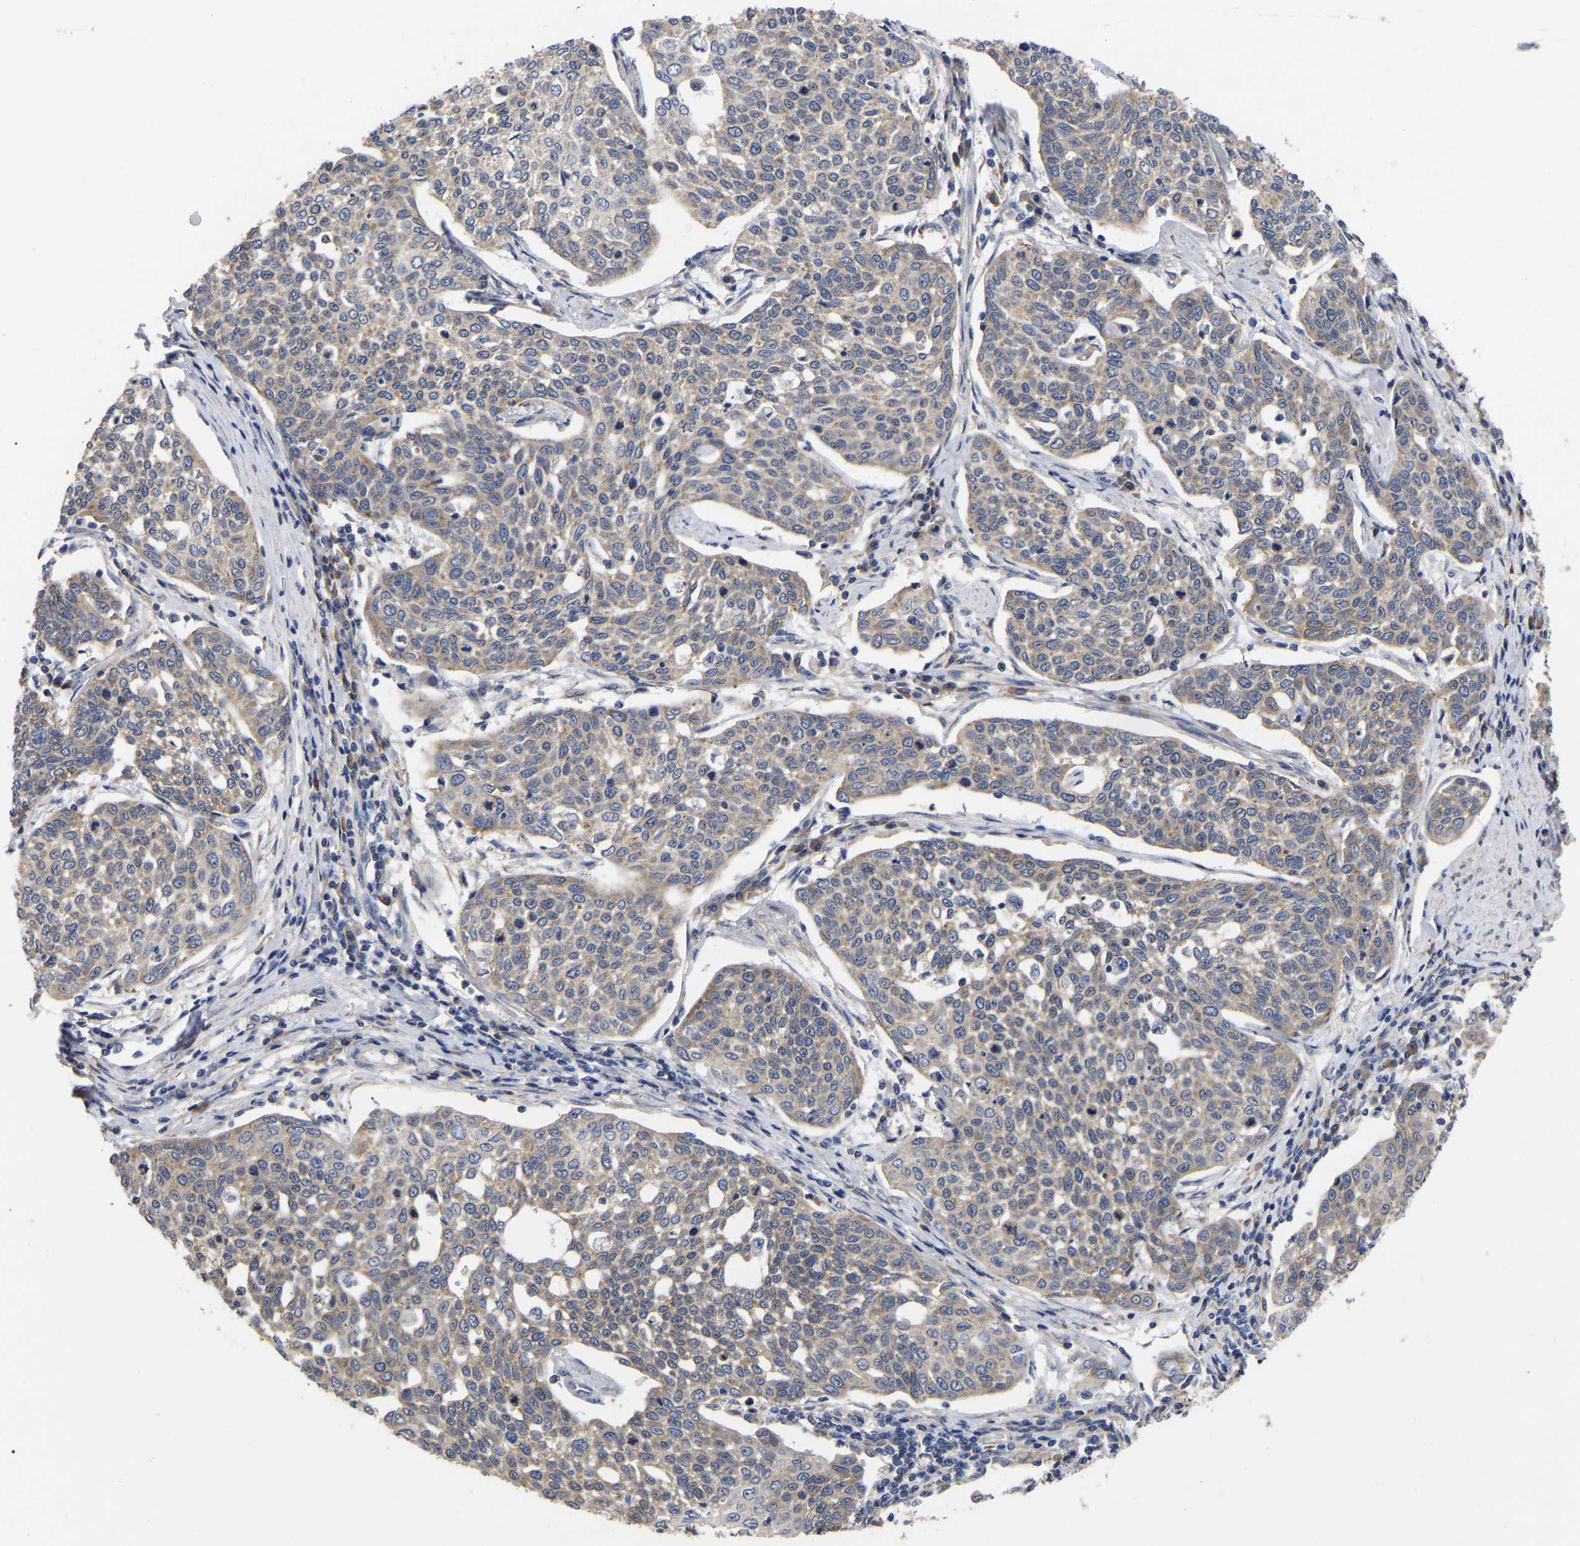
{"staining": {"intensity": "moderate", "quantity": ">75%", "location": "cytoplasmic/membranous"}, "tissue": "cervical cancer", "cell_type": "Tumor cells", "image_type": "cancer", "snomed": [{"axis": "morphology", "description": "Squamous cell carcinoma, NOS"}, {"axis": "topography", "description": "Cervix"}], "caption": "Immunohistochemistry of human cervical cancer (squamous cell carcinoma) reveals medium levels of moderate cytoplasmic/membranous positivity in about >75% of tumor cells.", "gene": "CFAP298", "patient": {"sex": "female", "age": 34}}